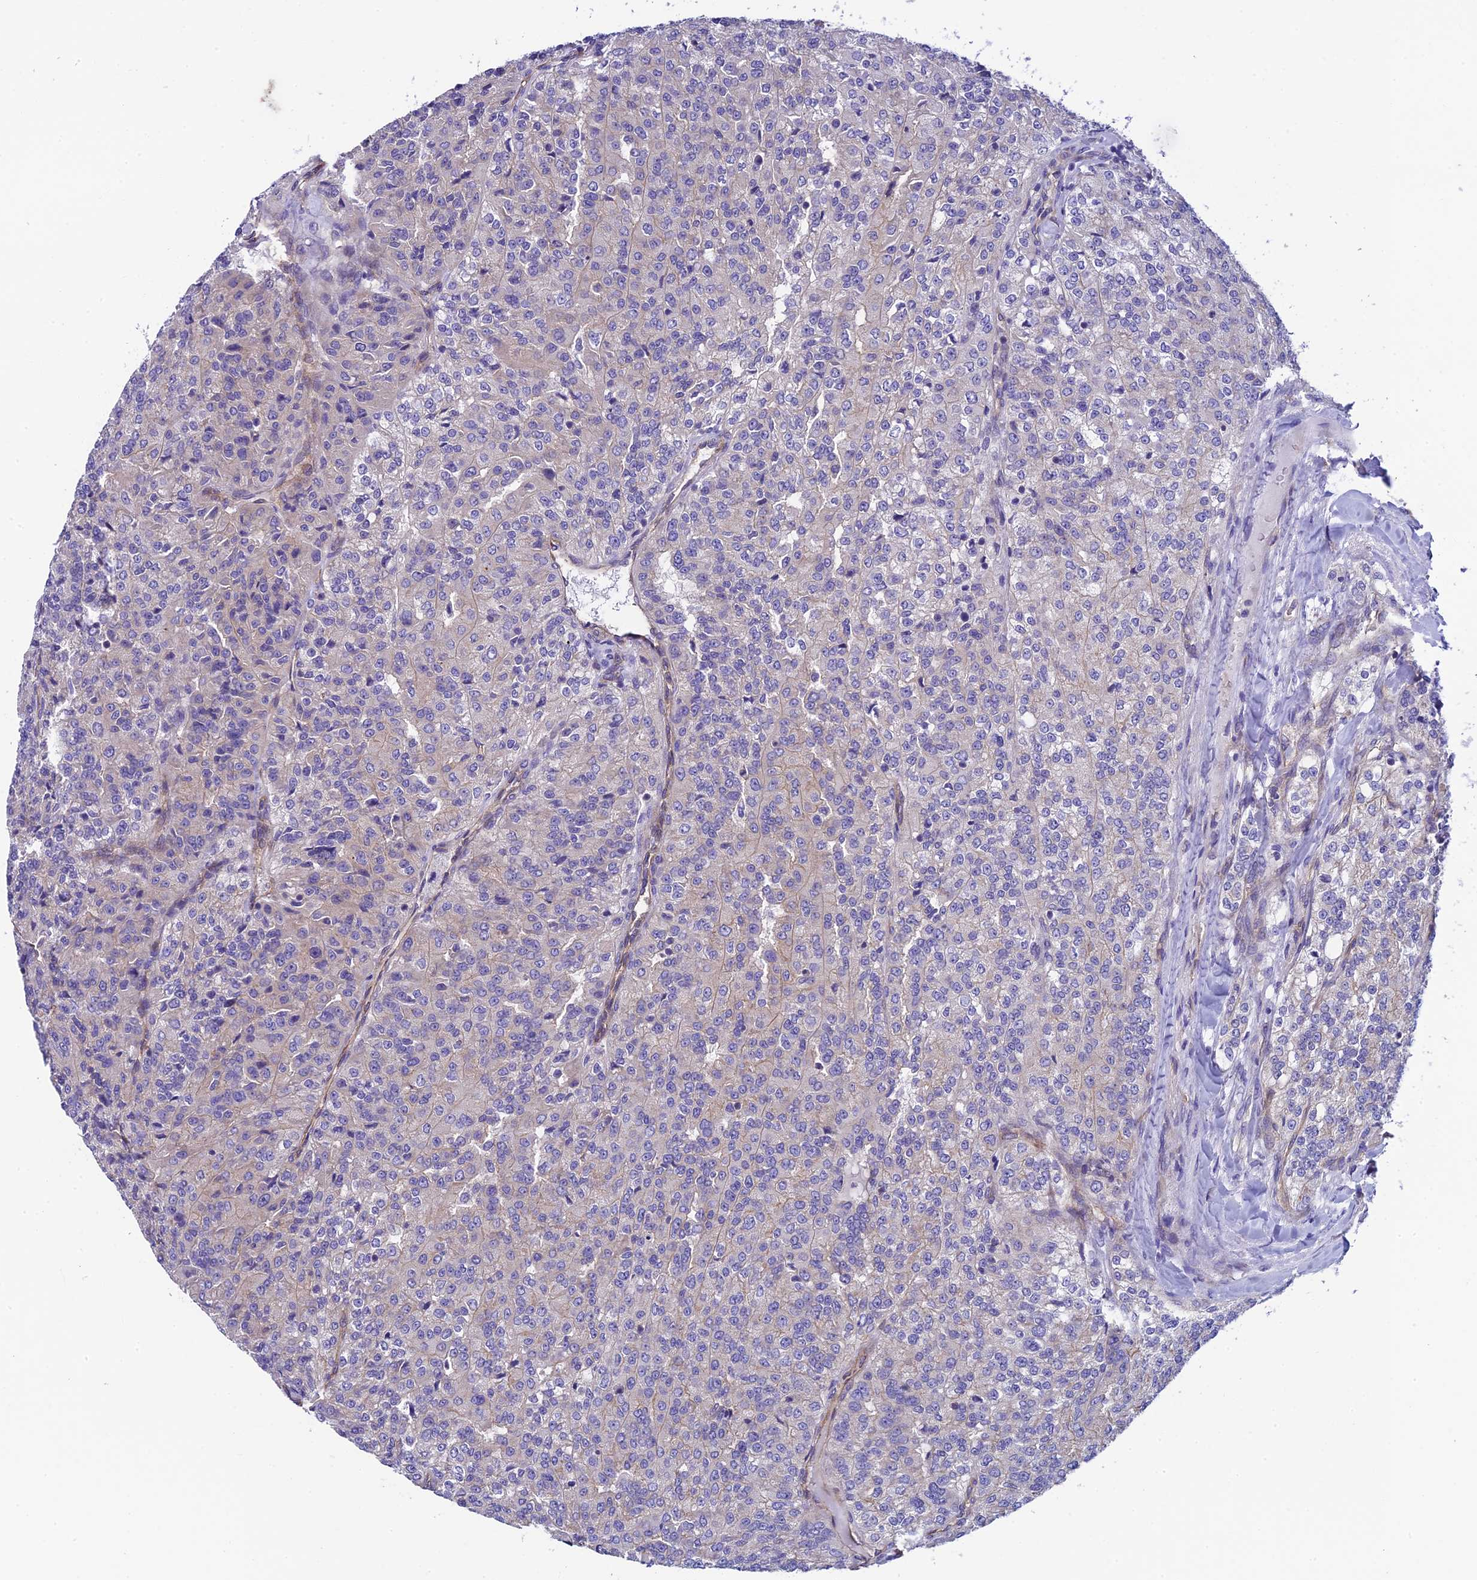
{"staining": {"intensity": "negative", "quantity": "none", "location": "none"}, "tissue": "renal cancer", "cell_type": "Tumor cells", "image_type": "cancer", "snomed": [{"axis": "morphology", "description": "Adenocarcinoma, NOS"}, {"axis": "topography", "description": "Kidney"}], "caption": "Adenocarcinoma (renal) was stained to show a protein in brown. There is no significant staining in tumor cells.", "gene": "PPFIA3", "patient": {"sex": "female", "age": 63}}